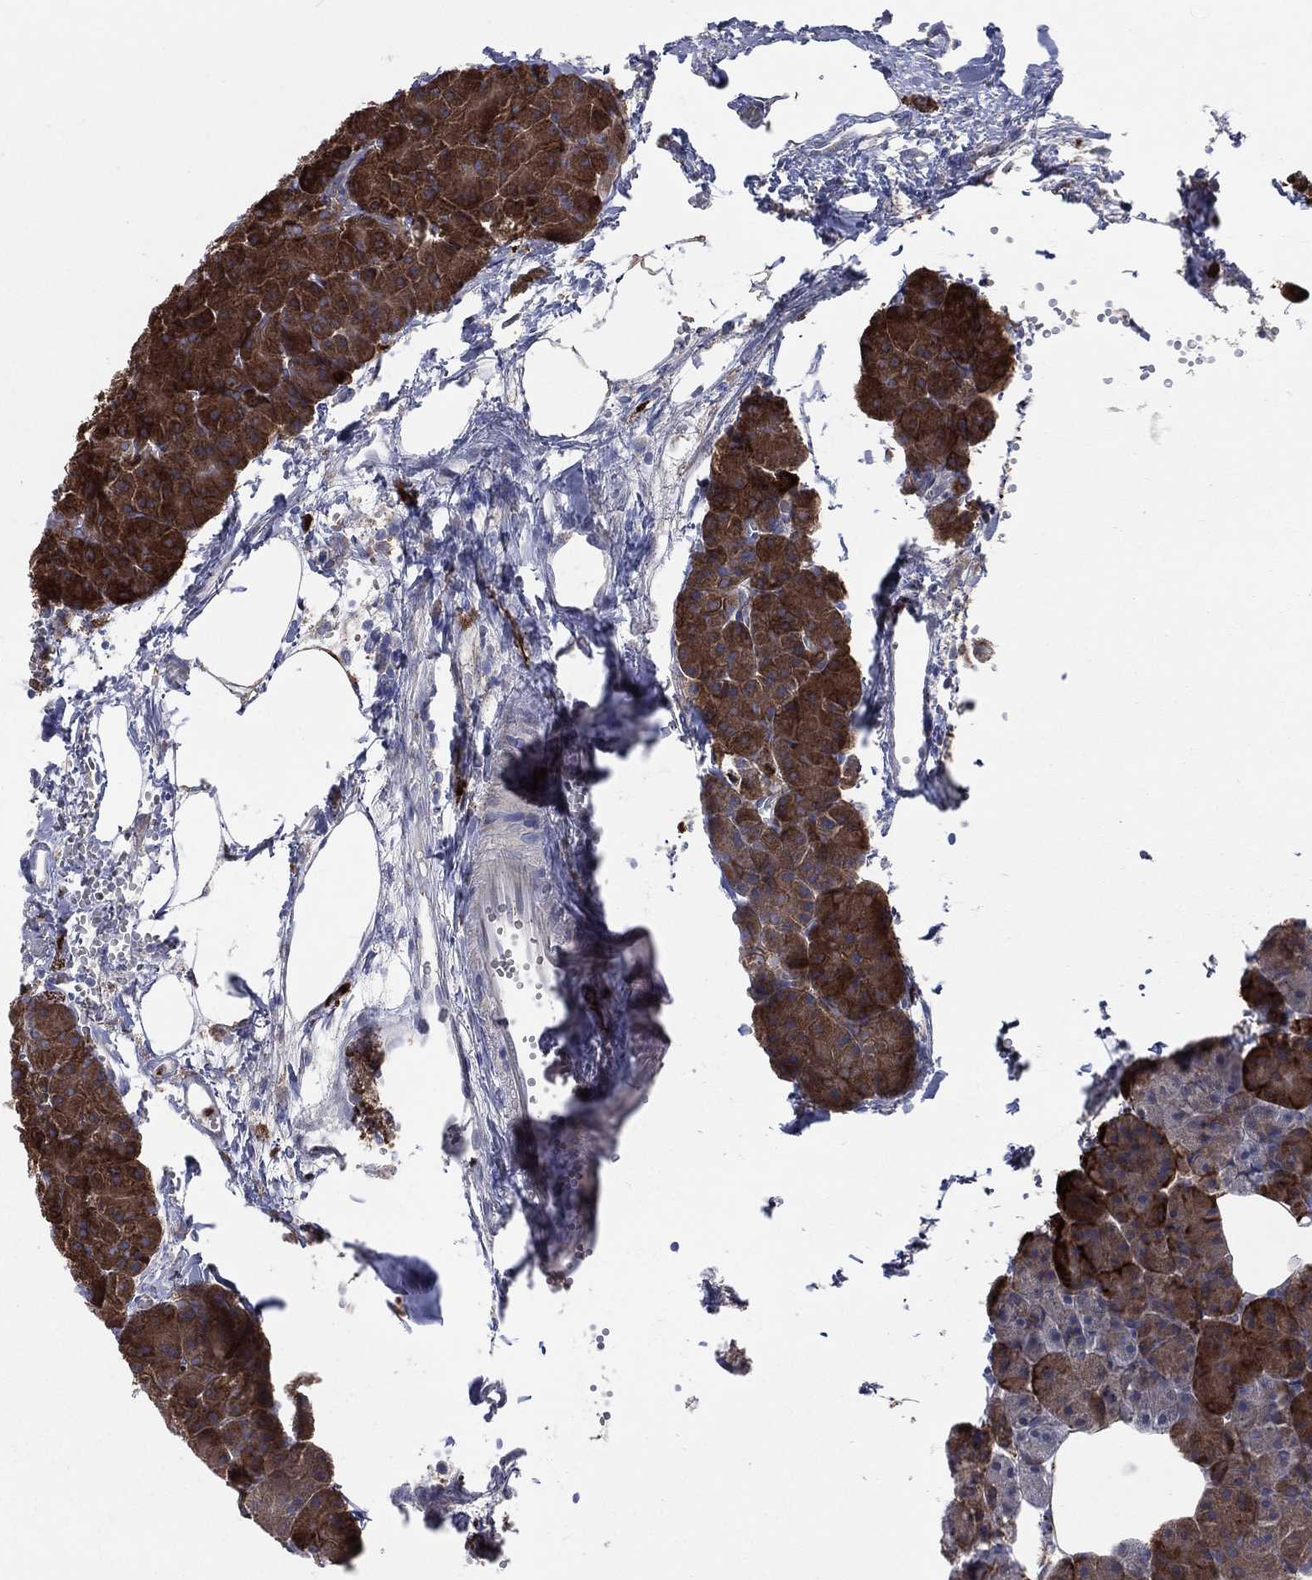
{"staining": {"intensity": "strong", "quantity": ">75%", "location": "cytoplasmic/membranous"}, "tissue": "pancreas", "cell_type": "Exocrine glandular cells", "image_type": "normal", "snomed": [{"axis": "morphology", "description": "Normal tissue, NOS"}, {"axis": "topography", "description": "Pancreas"}], "caption": "Immunohistochemical staining of benign pancreas demonstrates >75% levels of strong cytoplasmic/membranous protein expression in approximately >75% of exocrine glandular cells.", "gene": "CCDC159", "patient": {"sex": "male", "age": 61}}